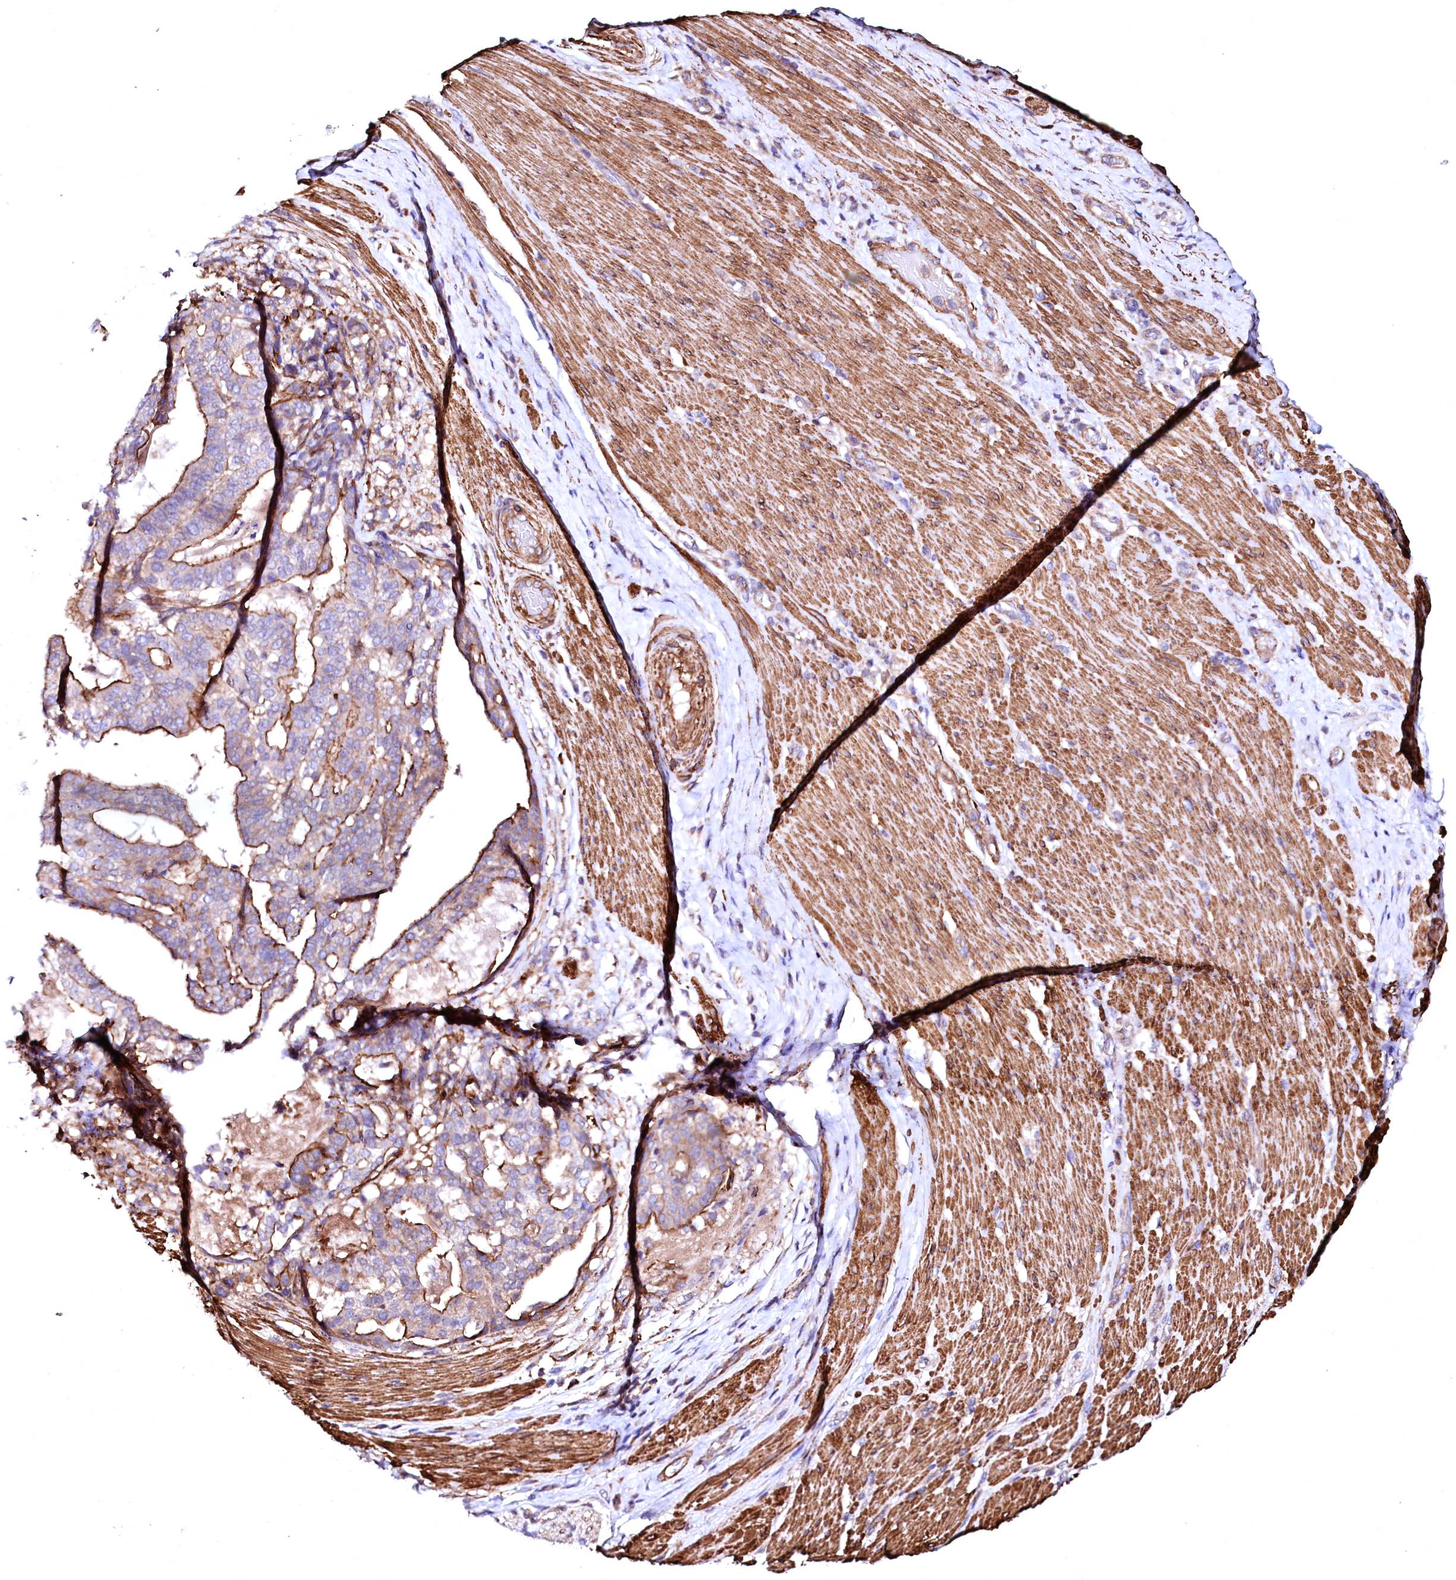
{"staining": {"intensity": "strong", "quantity": "25%-75%", "location": "cytoplasmic/membranous"}, "tissue": "stomach cancer", "cell_type": "Tumor cells", "image_type": "cancer", "snomed": [{"axis": "morphology", "description": "Adenocarcinoma, NOS"}, {"axis": "topography", "description": "Stomach"}], "caption": "Immunohistochemical staining of stomach cancer displays strong cytoplasmic/membranous protein expression in approximately 25%-75% of tumor cells.", "gene": "GPR176", "patient": {"sex": "male", "age": 48}}